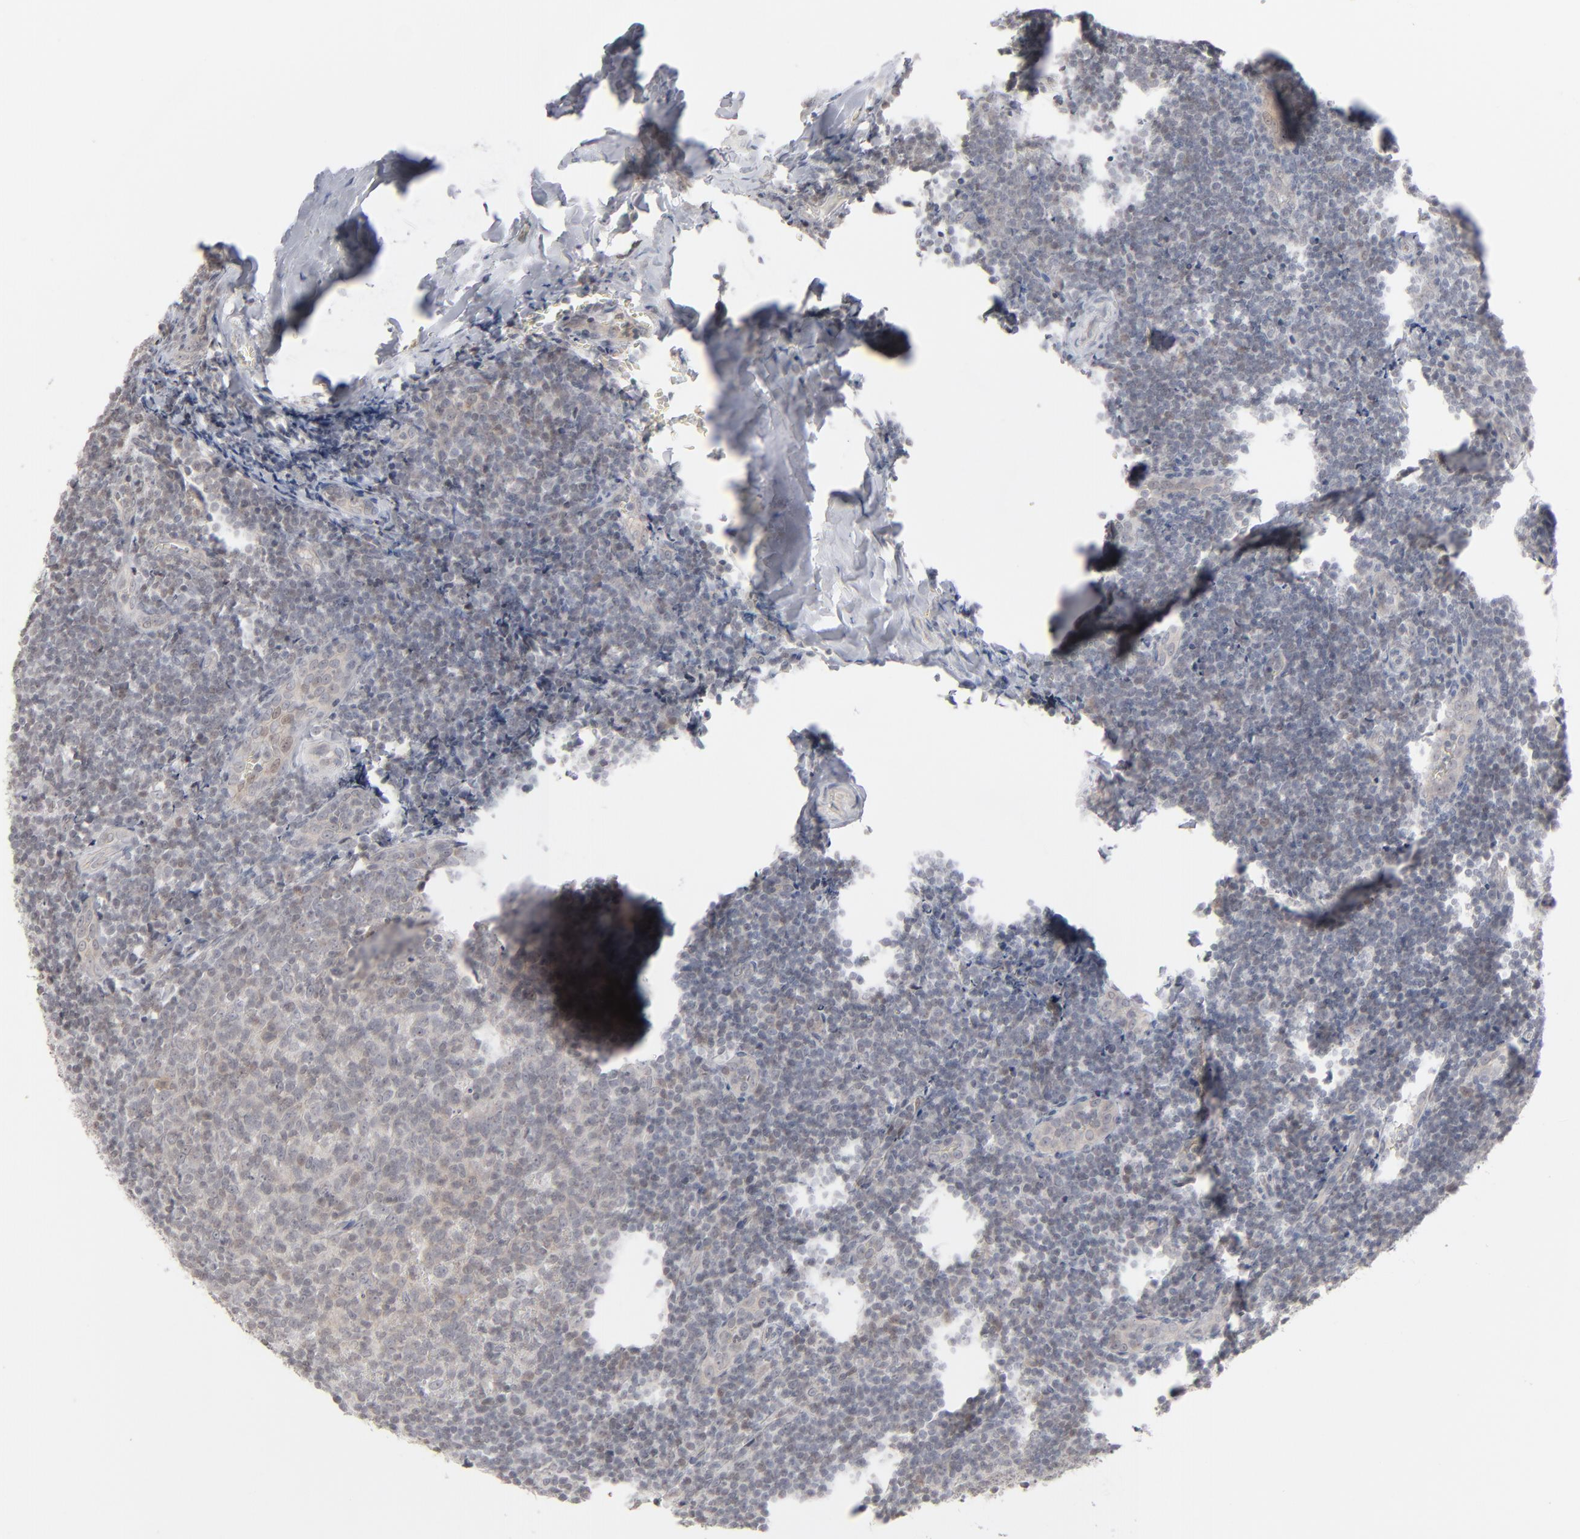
{"staining": {"intensity": "negative", "quantity": "none", "location": "none"}, "tissue": "tonsil", "cell_type": "Germinal center cells", "image_type": "normal", "snomed": [{"axis": "morphology", "description": "Normal tissue, NOS"}, {"axis": "topography", "description": "Tonsil"}], "caption": "This is an IHC histopathology image of unremarkable human tonsil. There is no positivity in germinal center cells.", "gene": "POF1B", "patient": {"sex": "male", "age": 31}}